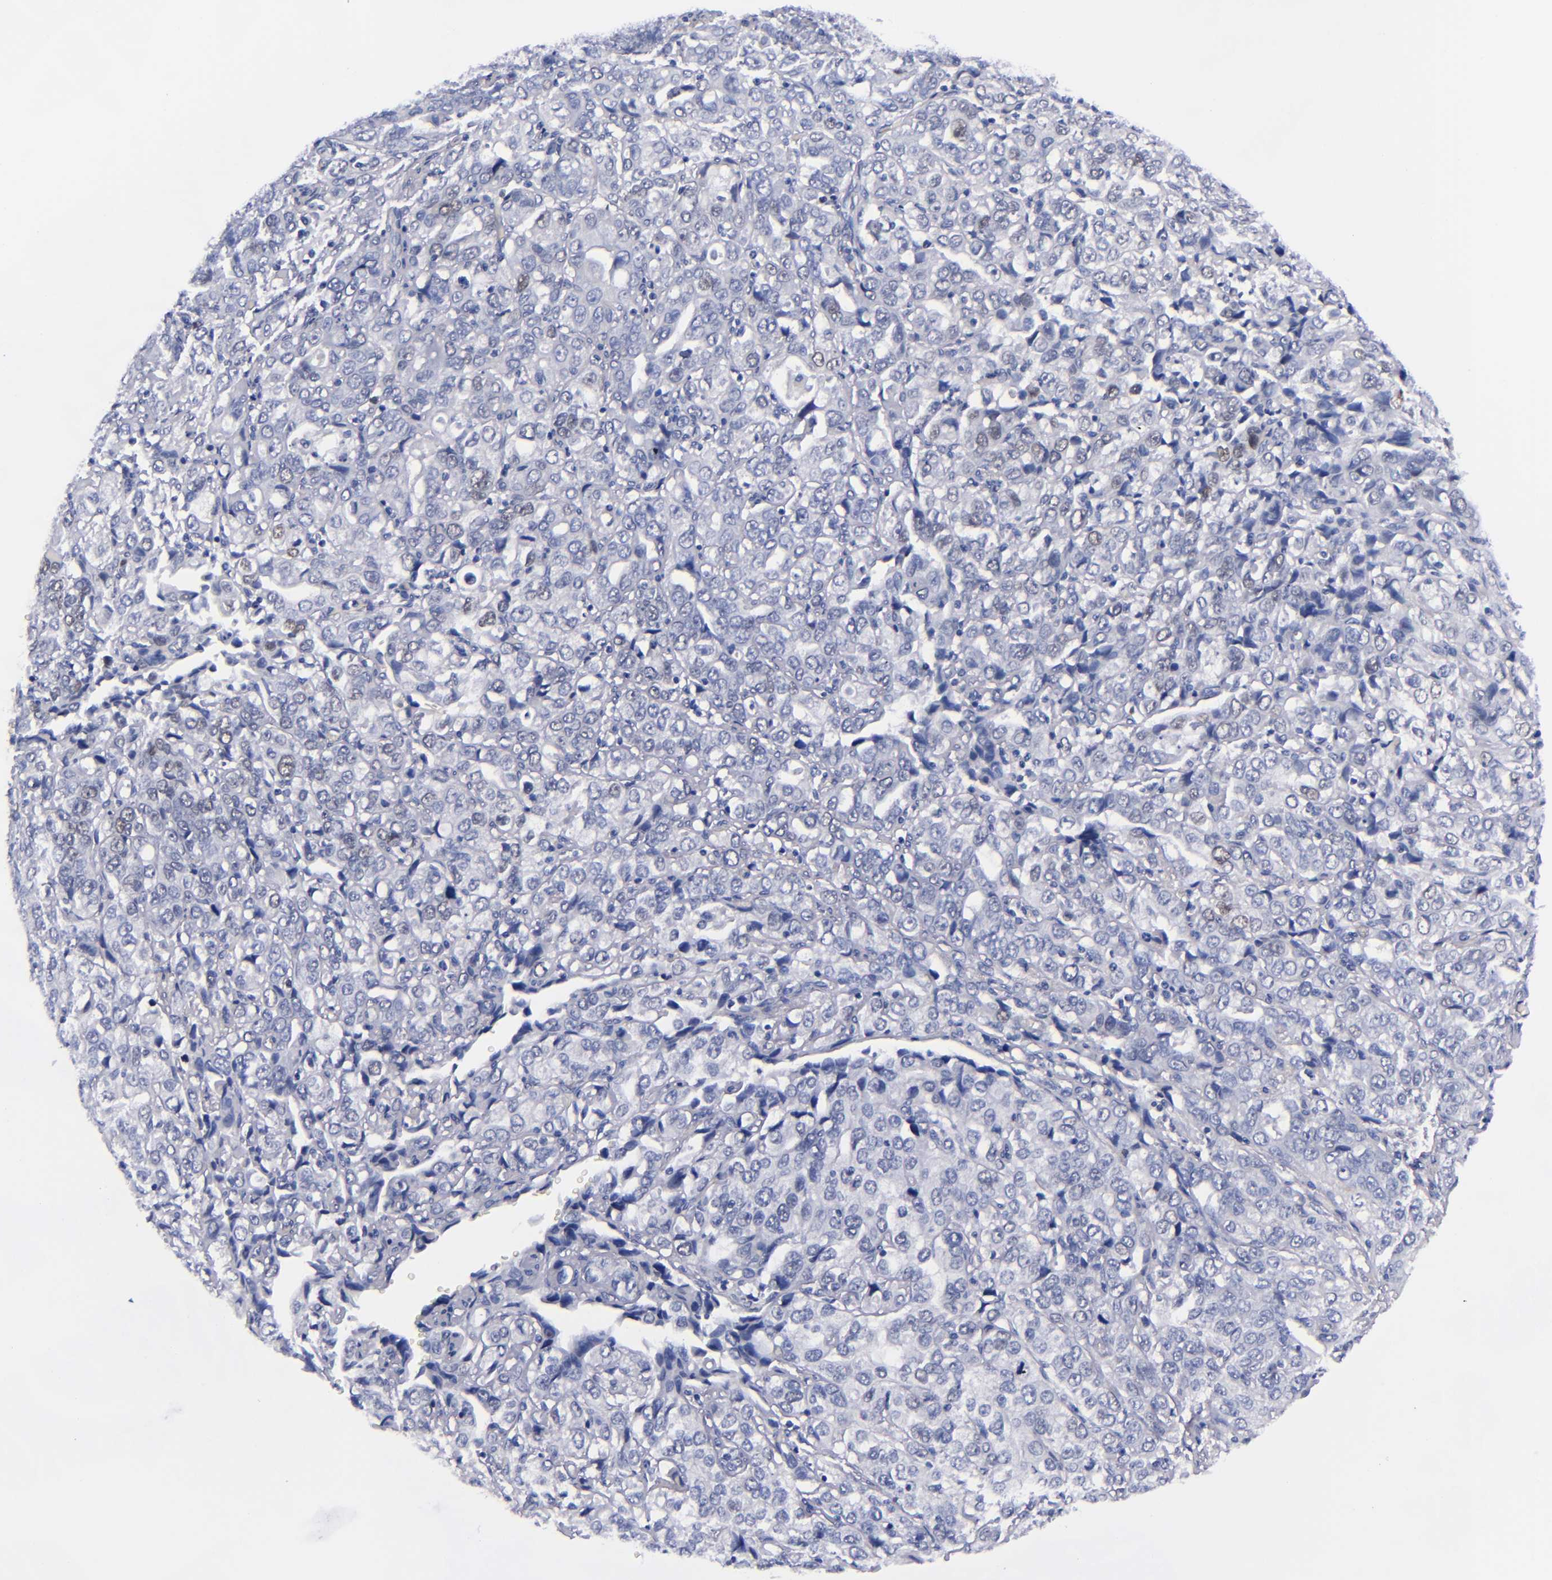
{"staining": {"intensity": "negative", "quantity": "none", "location": "none"}, "tissue": "stomach cancer", "cell_type": "Tumor cells", "image_type": "cancer", "snomed": [{"axis": "morphology", "description": "Adenocarcinoma, NOS"}, {"axis": "topography", "description": "Stomach, upper"}], "caption": "DAB (3,3'-diaminobenzidine) immunohistochemical staining of human stomach cancer (adenocarcinoma) displays no significant expression in tumor cells.", "gene": "MCM7", "patient": {"sex": "male", "age": 76}}